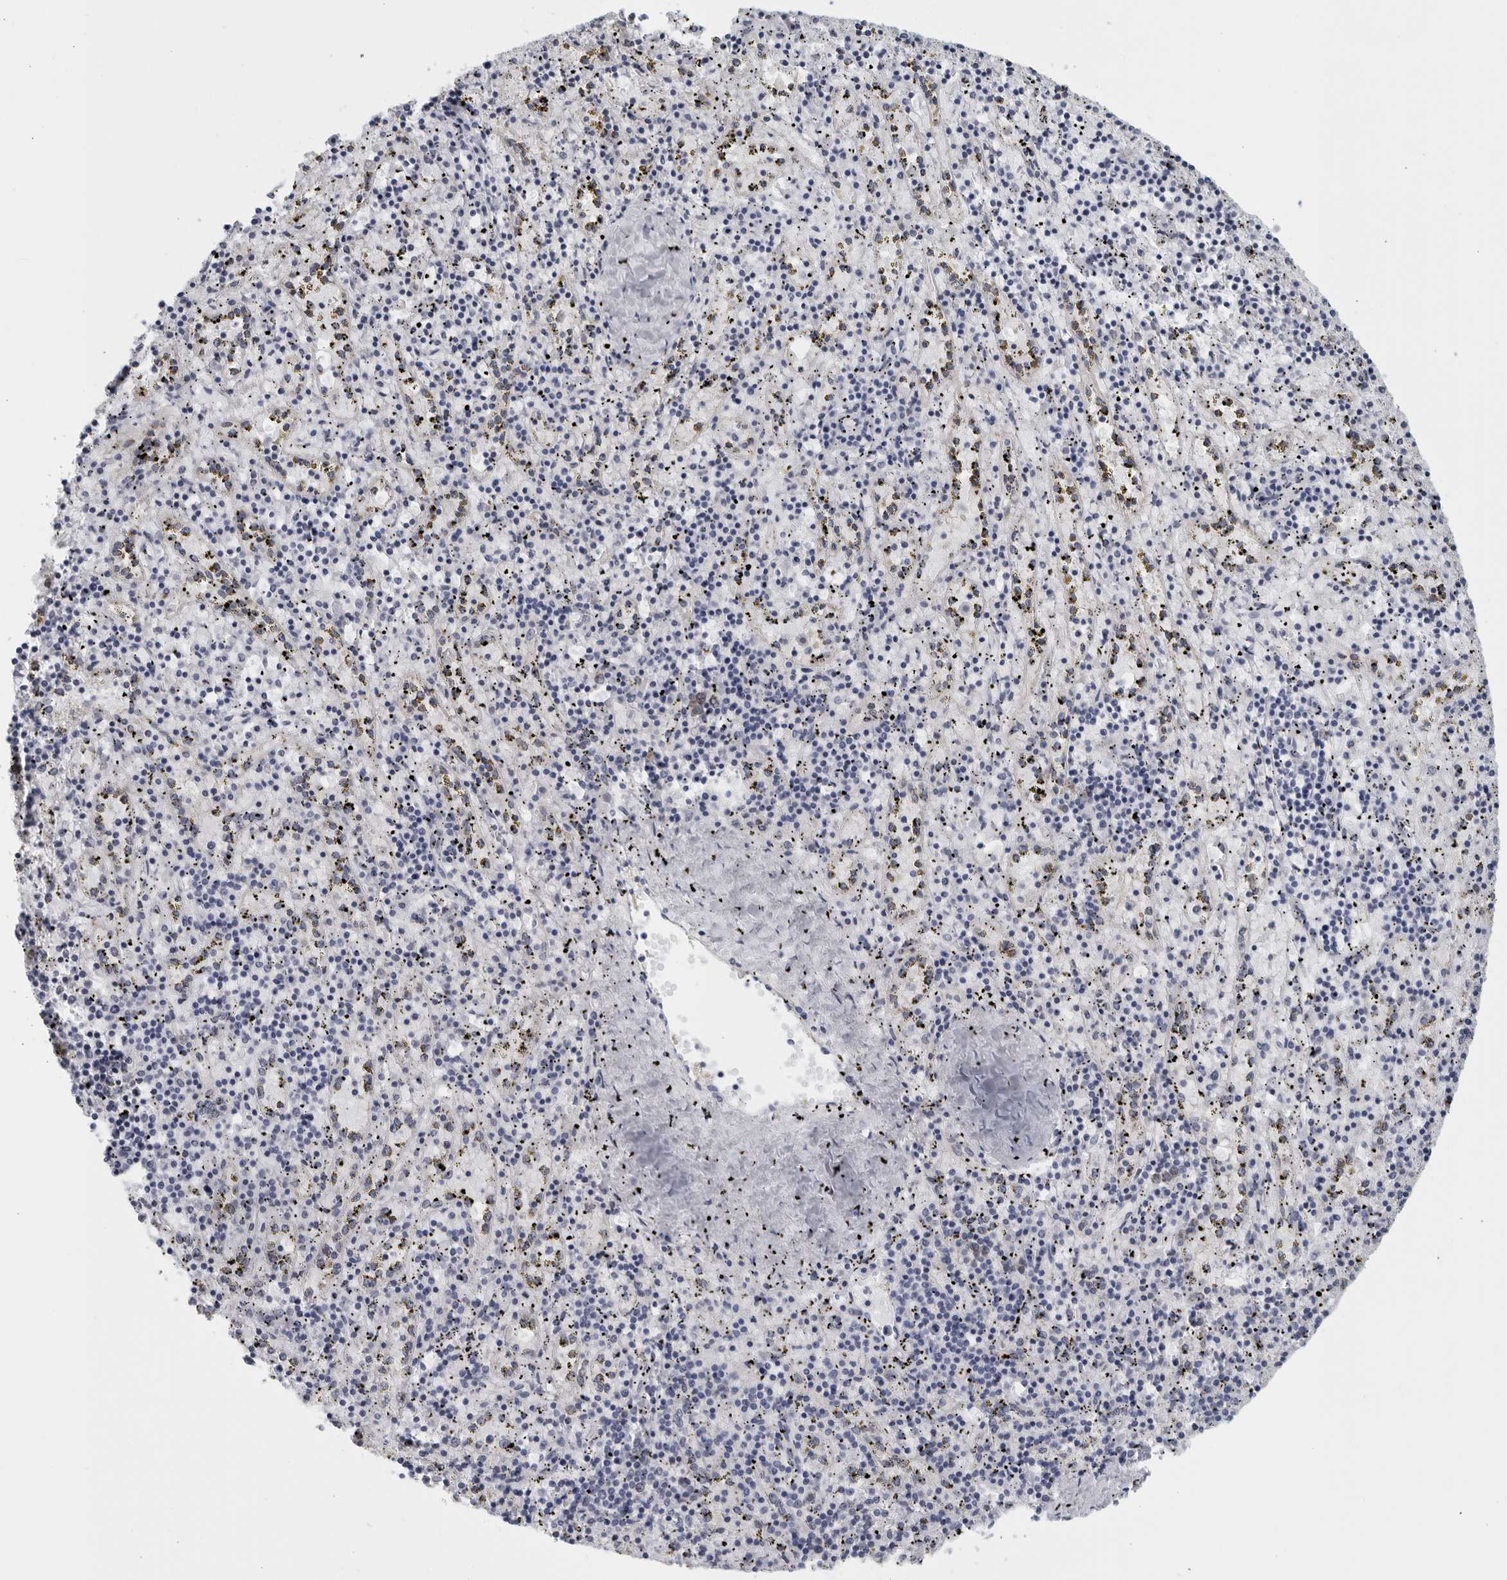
{"staining": {"intensity": "negative", "quantity": "none", "location": "none"}, "tissue": "spleen", "cell_type": "Cells in red pulp", "image_type": "normal", "snomed": [{"axis": "morphology", "description": "Normal tissue, NOS"}, {"axis": "topography", "description": "Spleen"}], "caption": "A photomicrograph of spleen stained for a protein shows no brown staining in cells in red pulp.", "gene": "MATN1", "patient": {"sex": "male", "age": 11}}